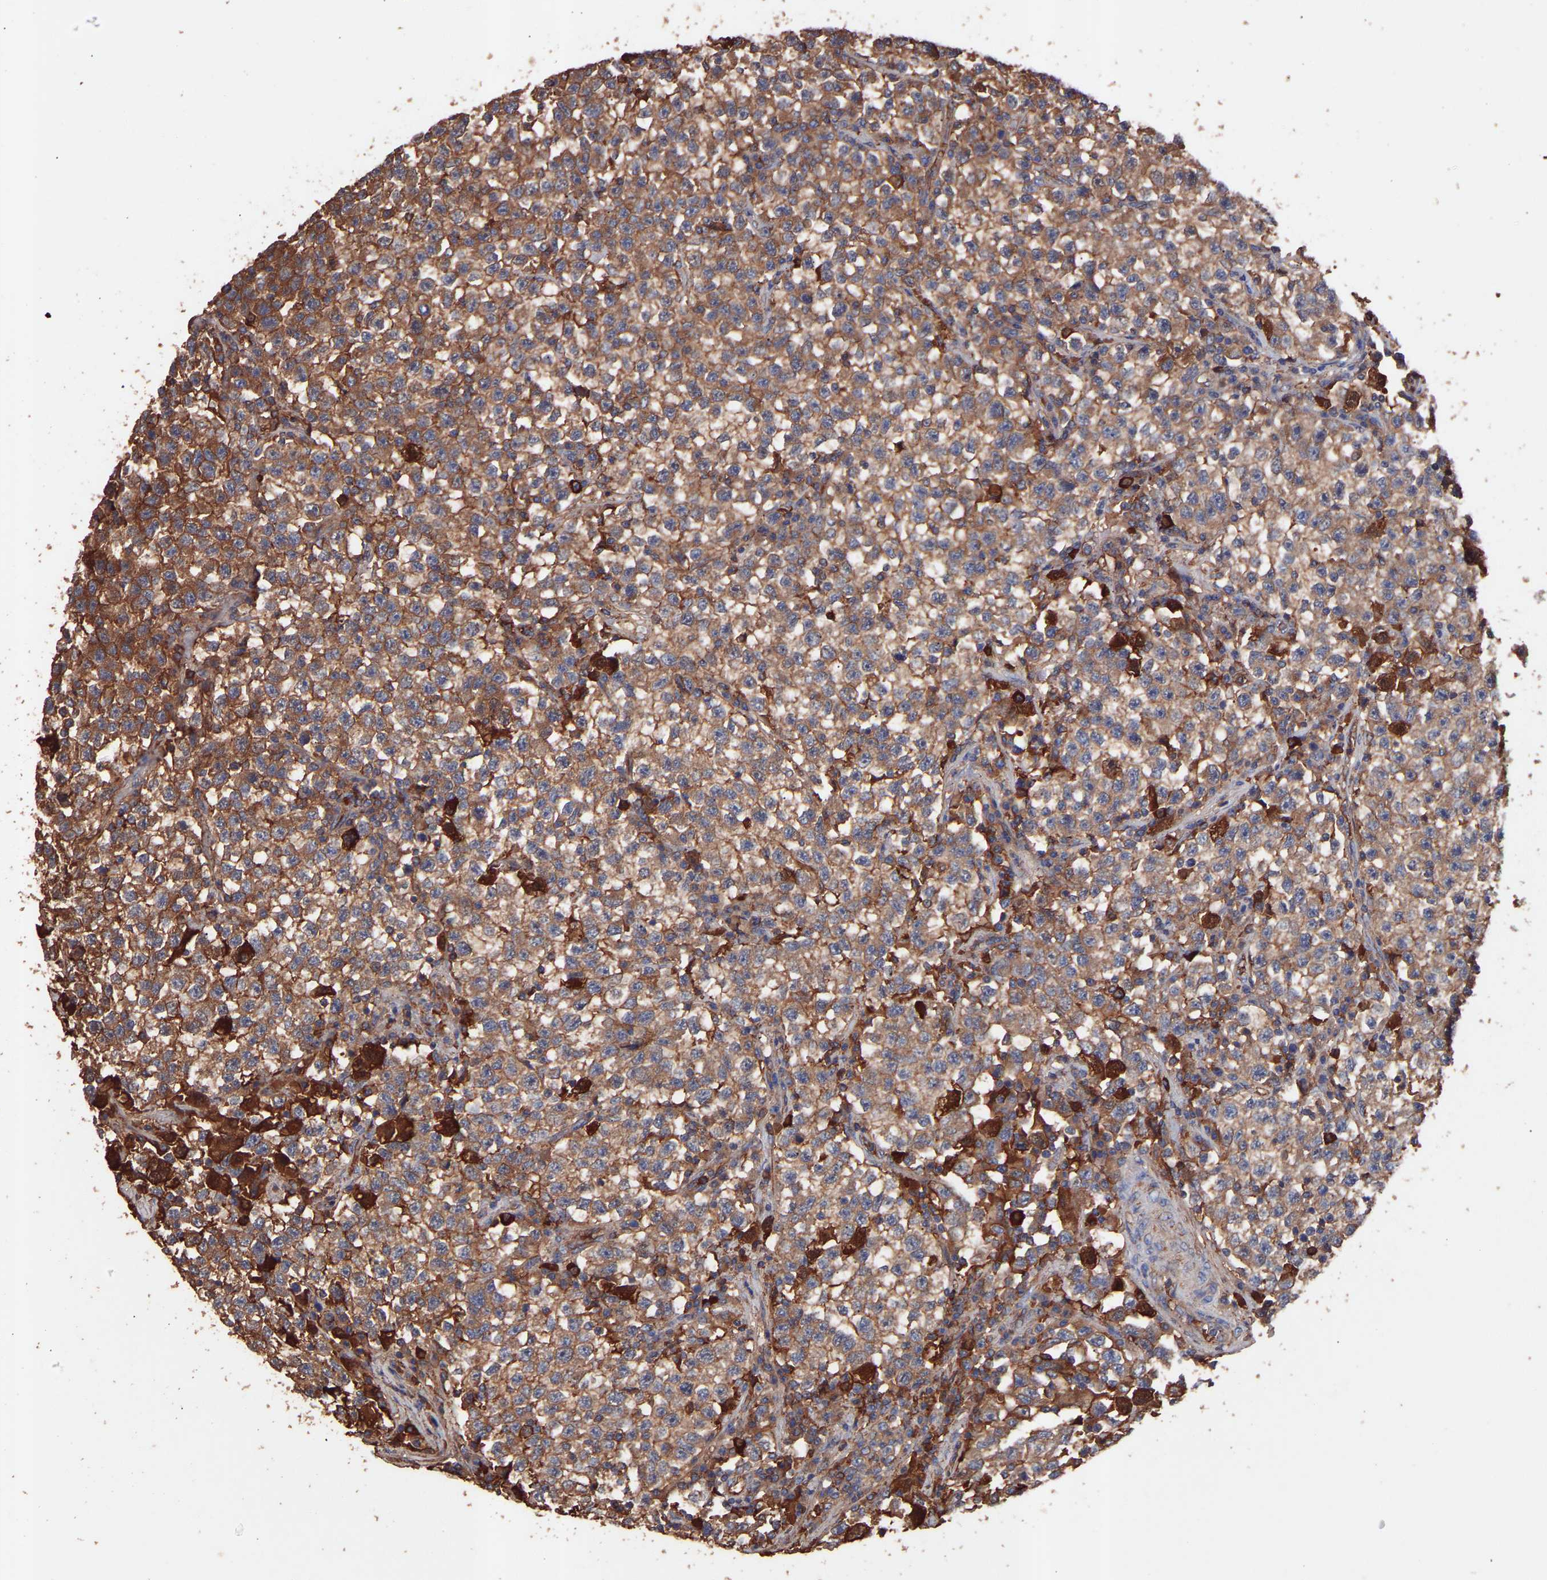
{"staining": {"intensity": "moderate", "quantity": ">75%", "location": "cytoplasmic/membranous"}, "tissue": "testis cancer", "cell_type": "Tumor cells", "image_type": "cancer", "snomed": [{"axis": "morphology", "description": "Seminoma, NOS"}, {"axis": "topography", "description": "Testis"}], "caption": "A brown stain labels moderate cytoplasmic/membranous positivity of a protein in testis cancer (seminoma) tumor cells.", "gene": "TMEM268", "patient": {"sex": "male", "age": 22}}